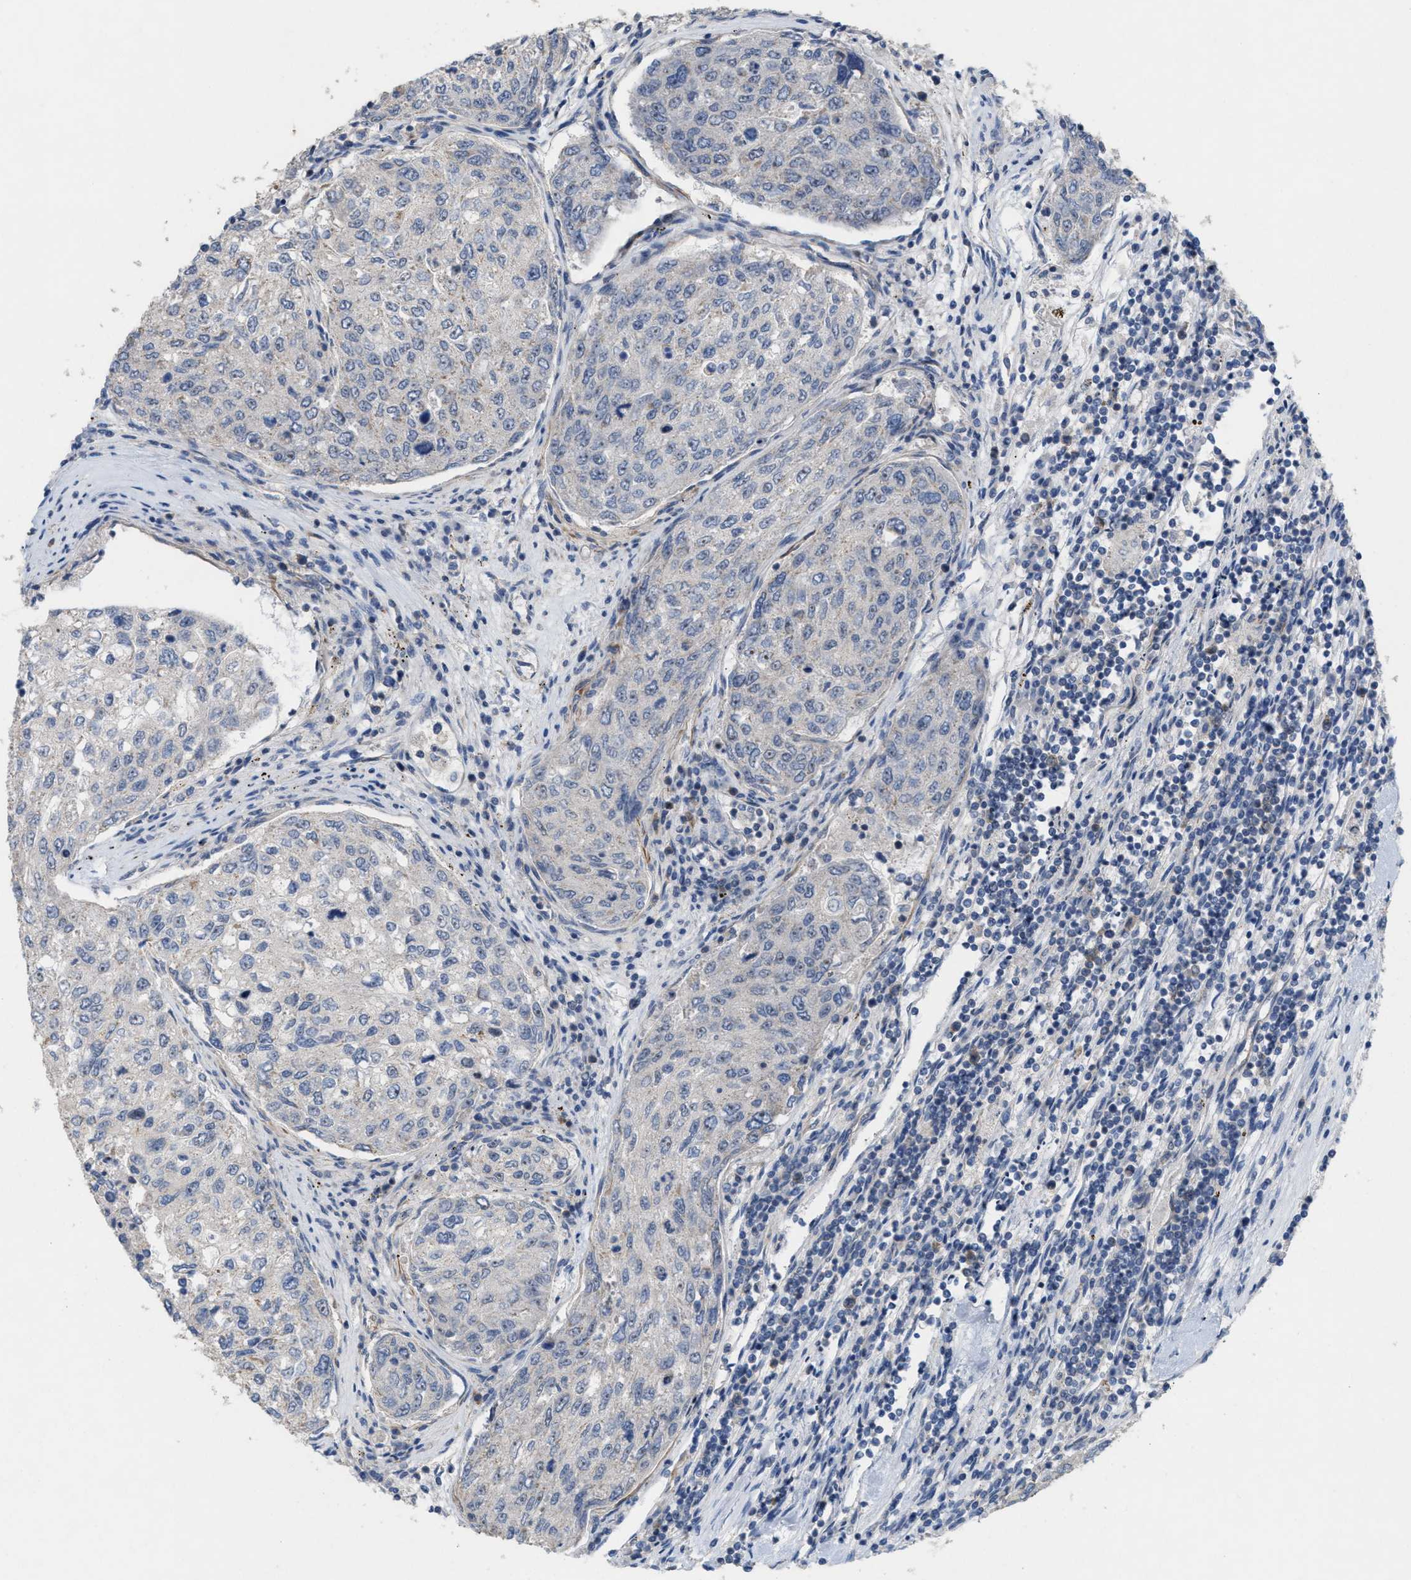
{"staining": {"intensity": "negative", "quantity": "none", "location": "none"}, "tissue": "urothelial cancer", "cell_type": "Tumor cells", "image_type": "cancer", "snomed": [{"axis": "morphology", "description": "Urothelial carcinoma, High grade"}, {"axis": "topography", "description": "Lymph node"}, {"axis": "topography", "description": "Urinary bladder"}], "caption": "Immunohistochemical staining of urothelial cancer shows no significant expression in tumor cells.", "gene": "UBAP2", "patient": {"sex": "male", "age": 51}}